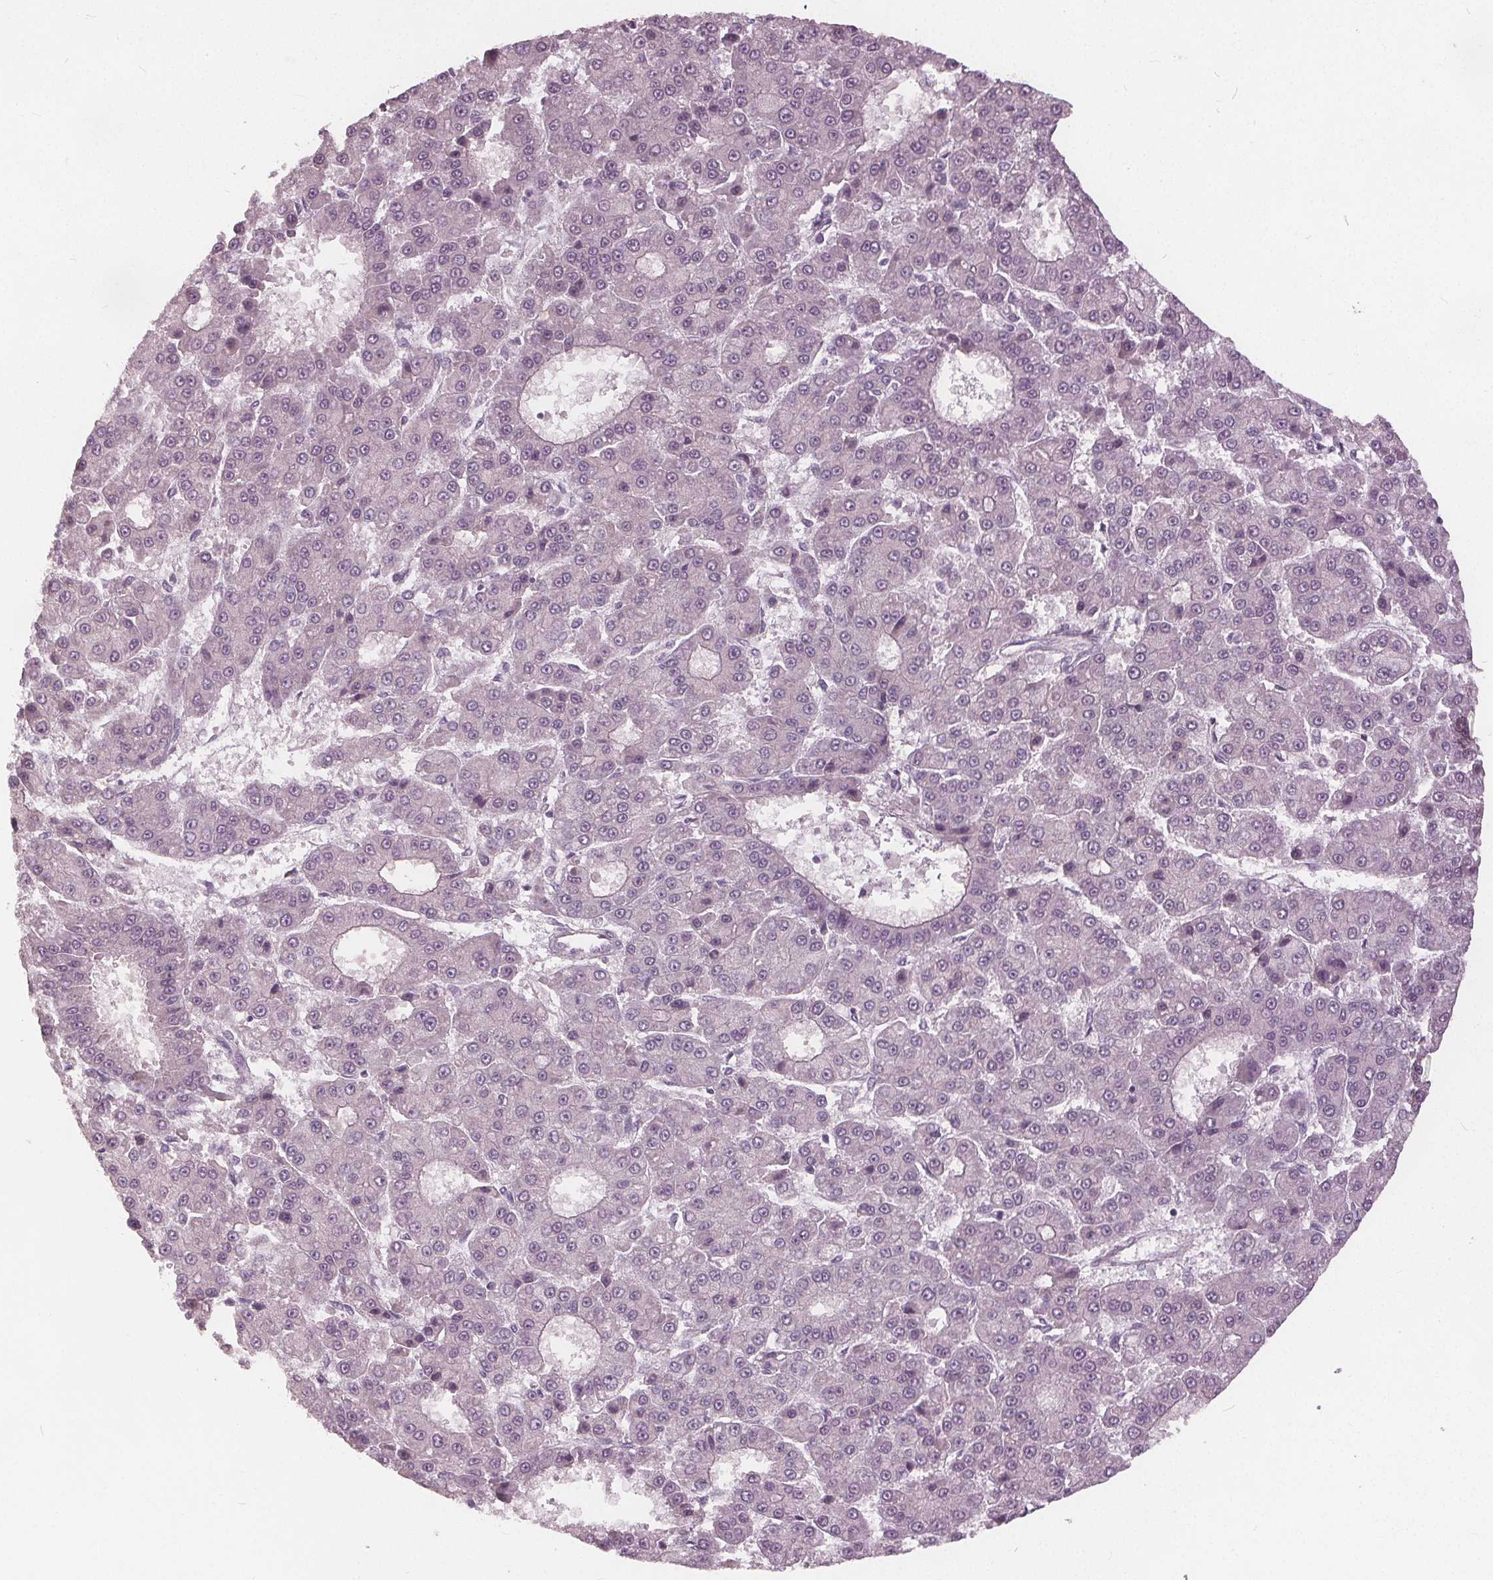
{"staining": {"intensity": "negative", "quantity": "none", "location": "none"}, "tissue": "liver cancer", "cell_type": "Tumor cells", "image_type": "cancer", "snomed": [{"axis": "morphology", "description": "Carcinoma, Hepatocellular, NOS"}, {"axis": "topography", "description": "Liver"}], "caption": "An immunohistochemistry photomicrograph of liver cancer (hepatocellular carcinoma) is shown. There is no staining in tumor cells of liver cancer (hepatocellular carcinoma). (Immunohistochemistry, brightfield microscopy, high magnification).", "gene": "KLK13", "patient": {"sex": "male", "age": 70}}